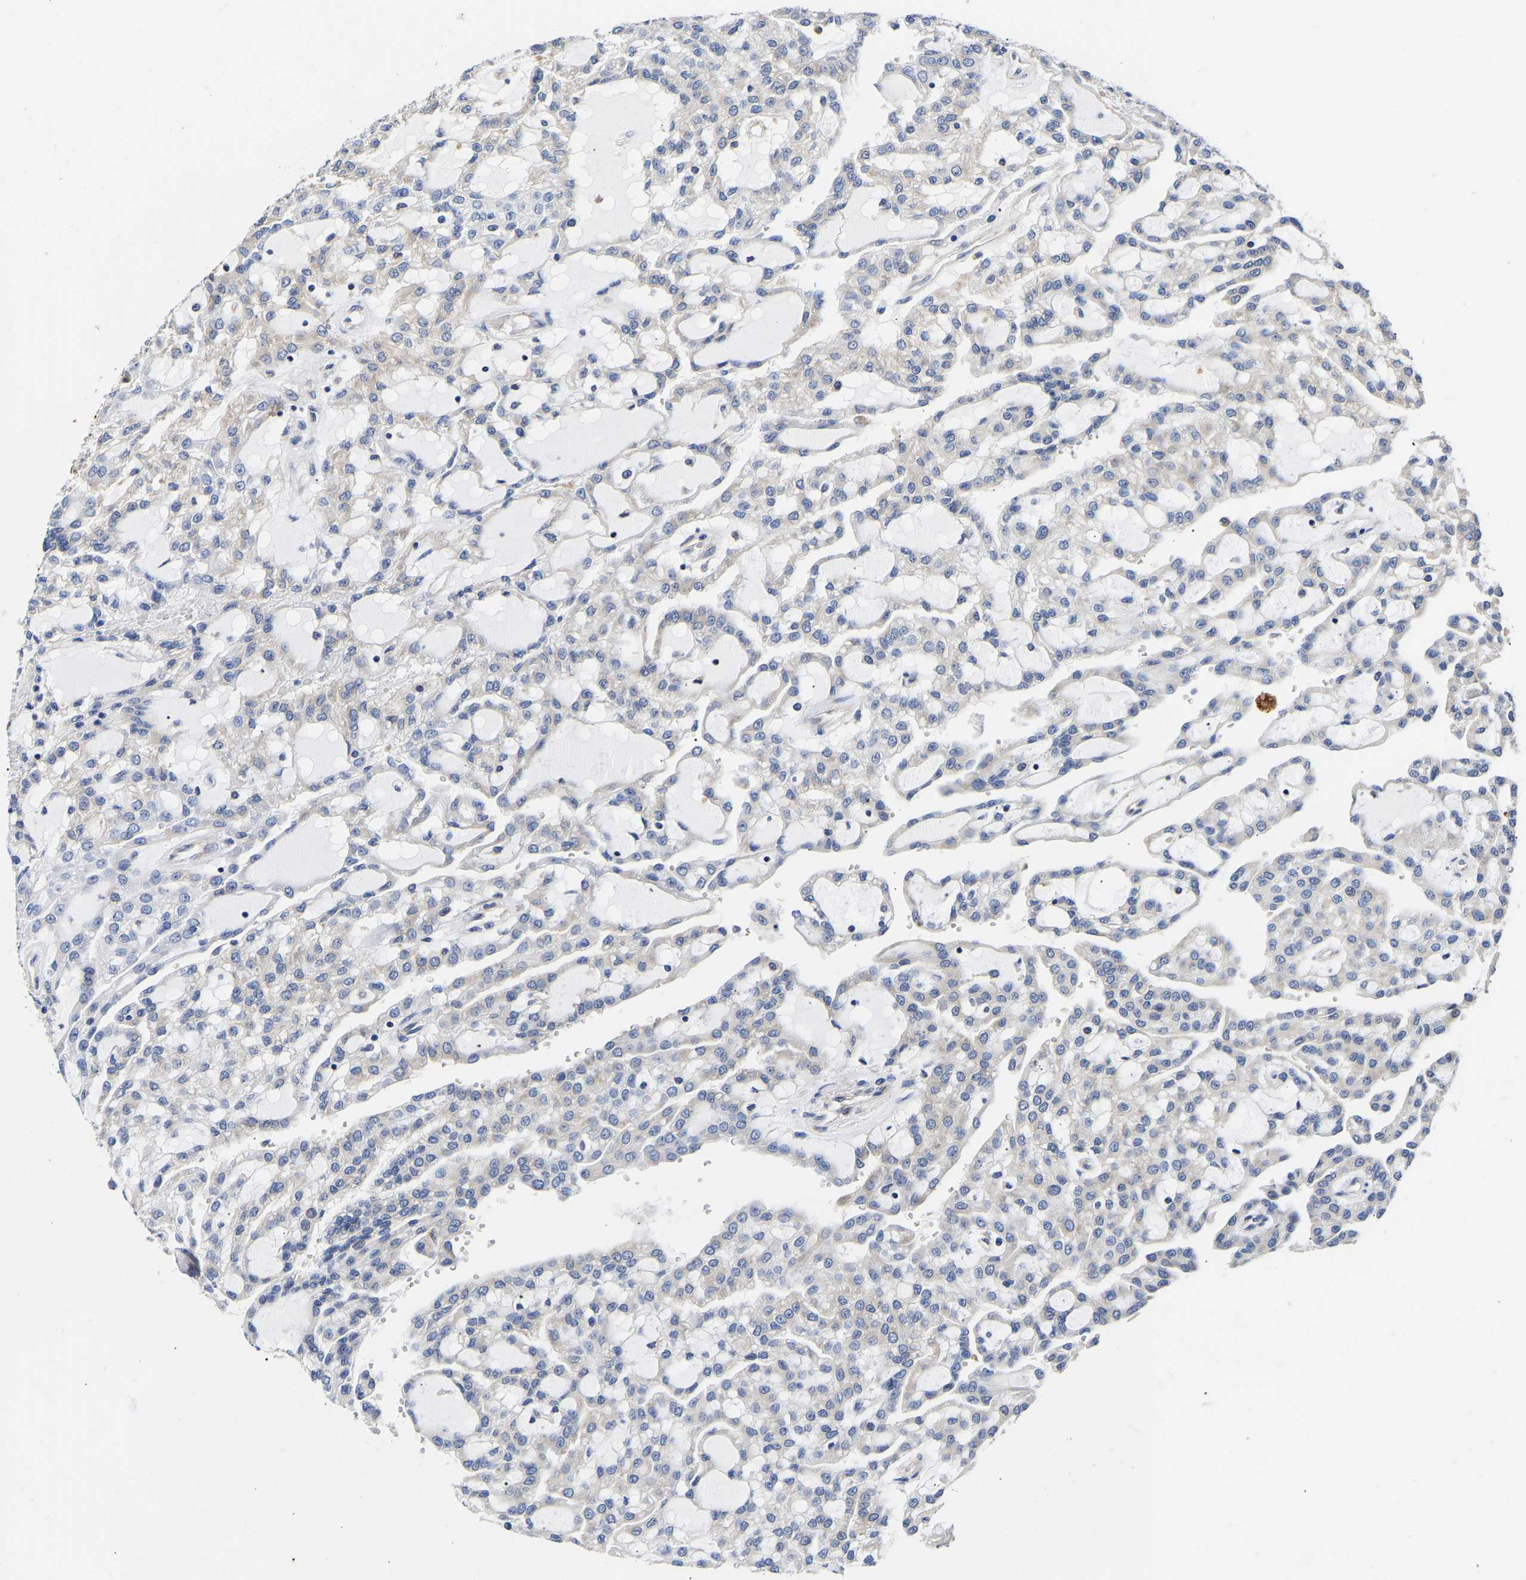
{"staining": {"intensity": "negative", "quantity": "none", "location": "none"}, "tissue": "renal cancer", "cell_type": "Tumor cells", "image_type": "cancer", "snomed": [{"axis": "morphology", "description": "Adenocarcinoma, NOS"}, {"axis": "topography", "description": "Kidney"}], "caption": "DAB (3,3'-diaminobenzidine) immunohistochemical staining of adenocarcinoma (renal) reveals no significant positivity in tumor cells. (Immunohistochemistry (ihc), brightfield microscopy, high magnification).", "gene": "CCDC6", "patient": {"sex": "male", "age": 63}}